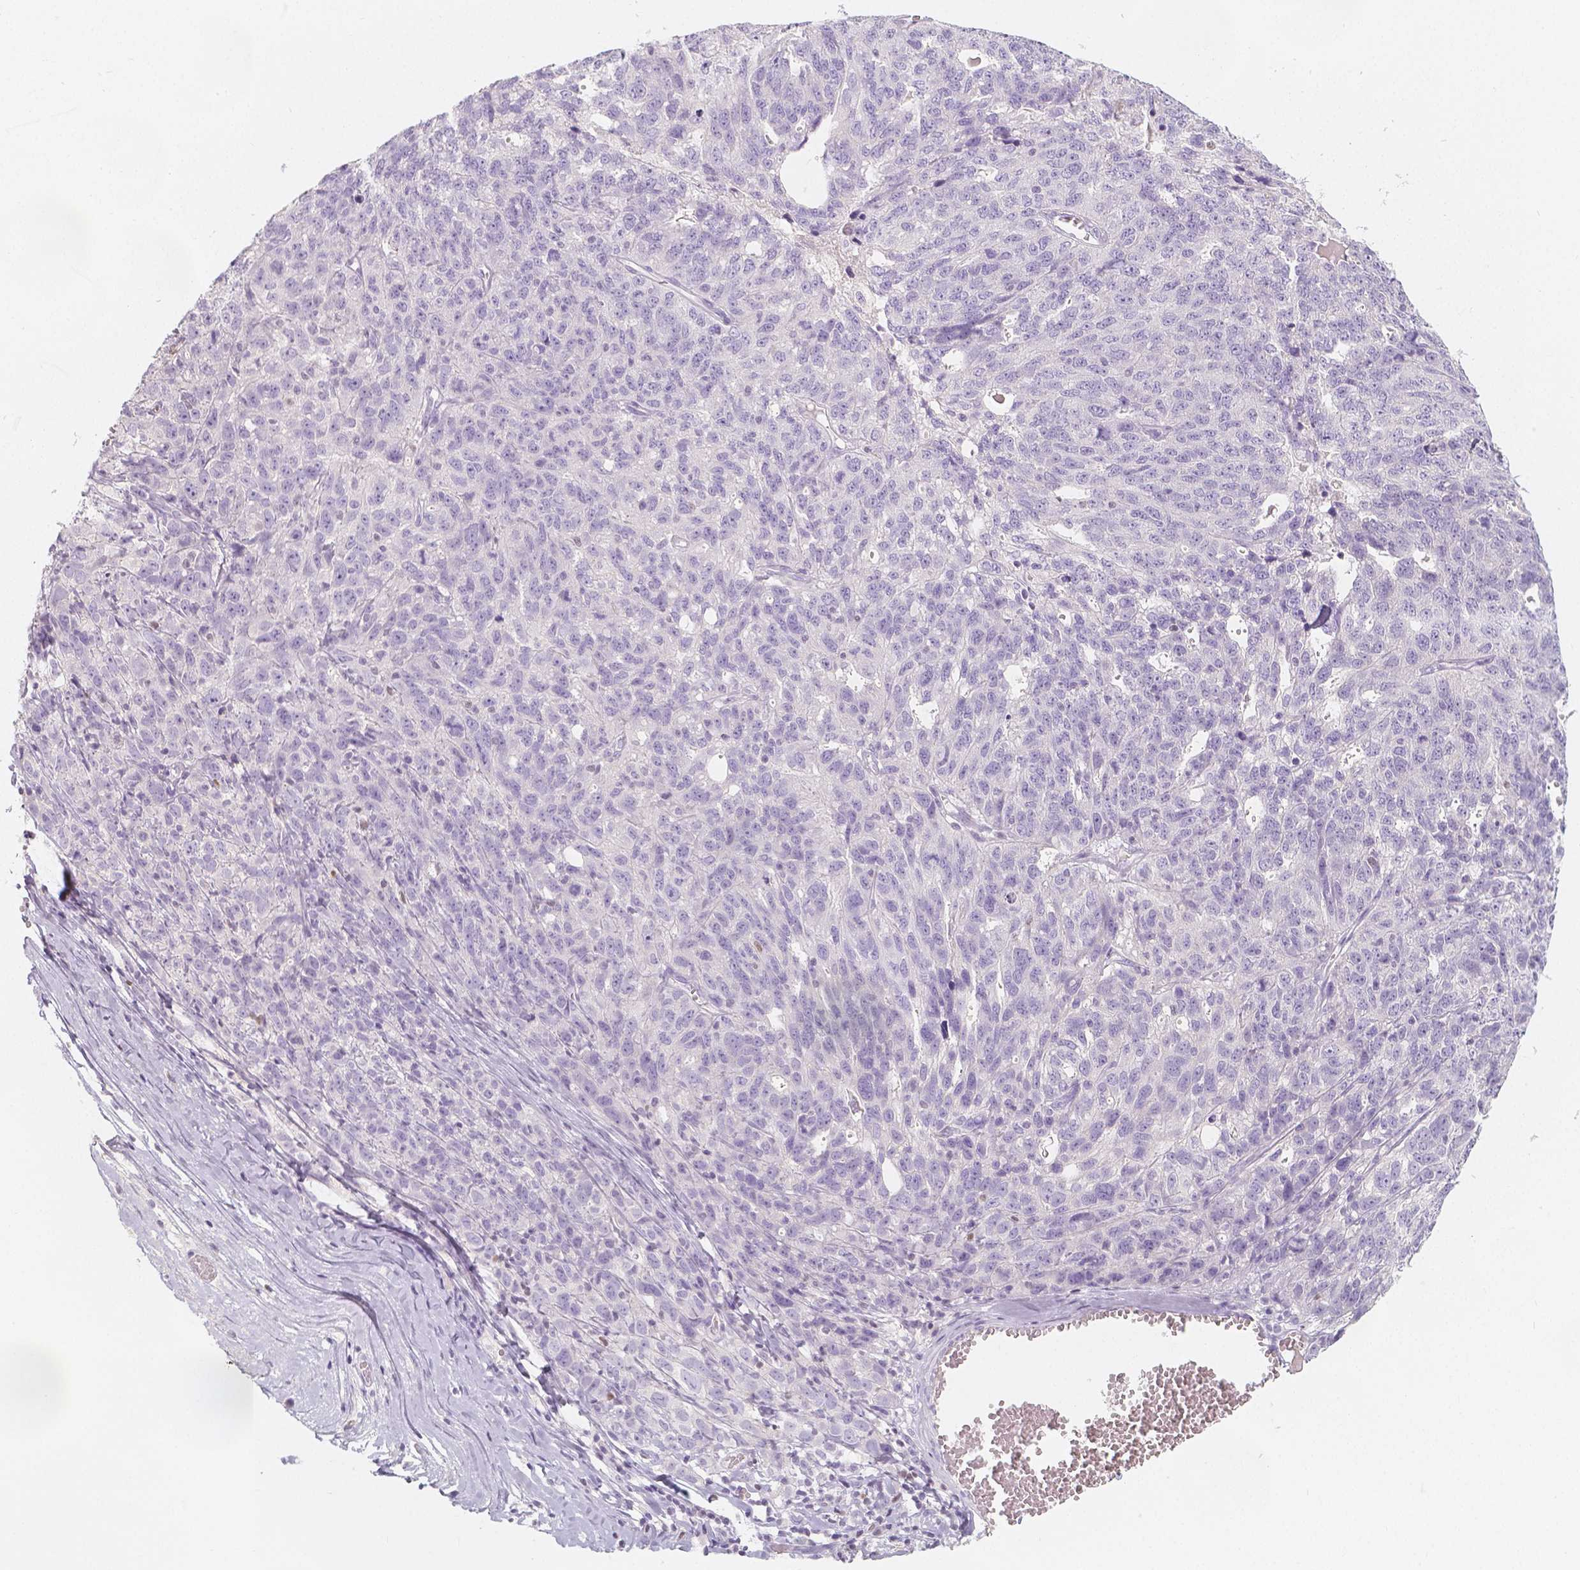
{"staining": {"intensity": "negative", "quantity": "none", "location": "none"}, "tissue": "ovarian cancer", "cell_type": "Tumor cells", "image_type": "cancer", "snomed": [{"axis": "morphology", "description": "Cystadenocarcinoma, serous, NOS"}, {"axis": "topography", "description": "Ovary"}], "caption": "Immunohistochemistry (IHC) of serous cystadenocarcinoma (ovarian) reveals no expression in tumor cells.", "gene": "BATF", "patient": {"sex": "female", "age": 71}}